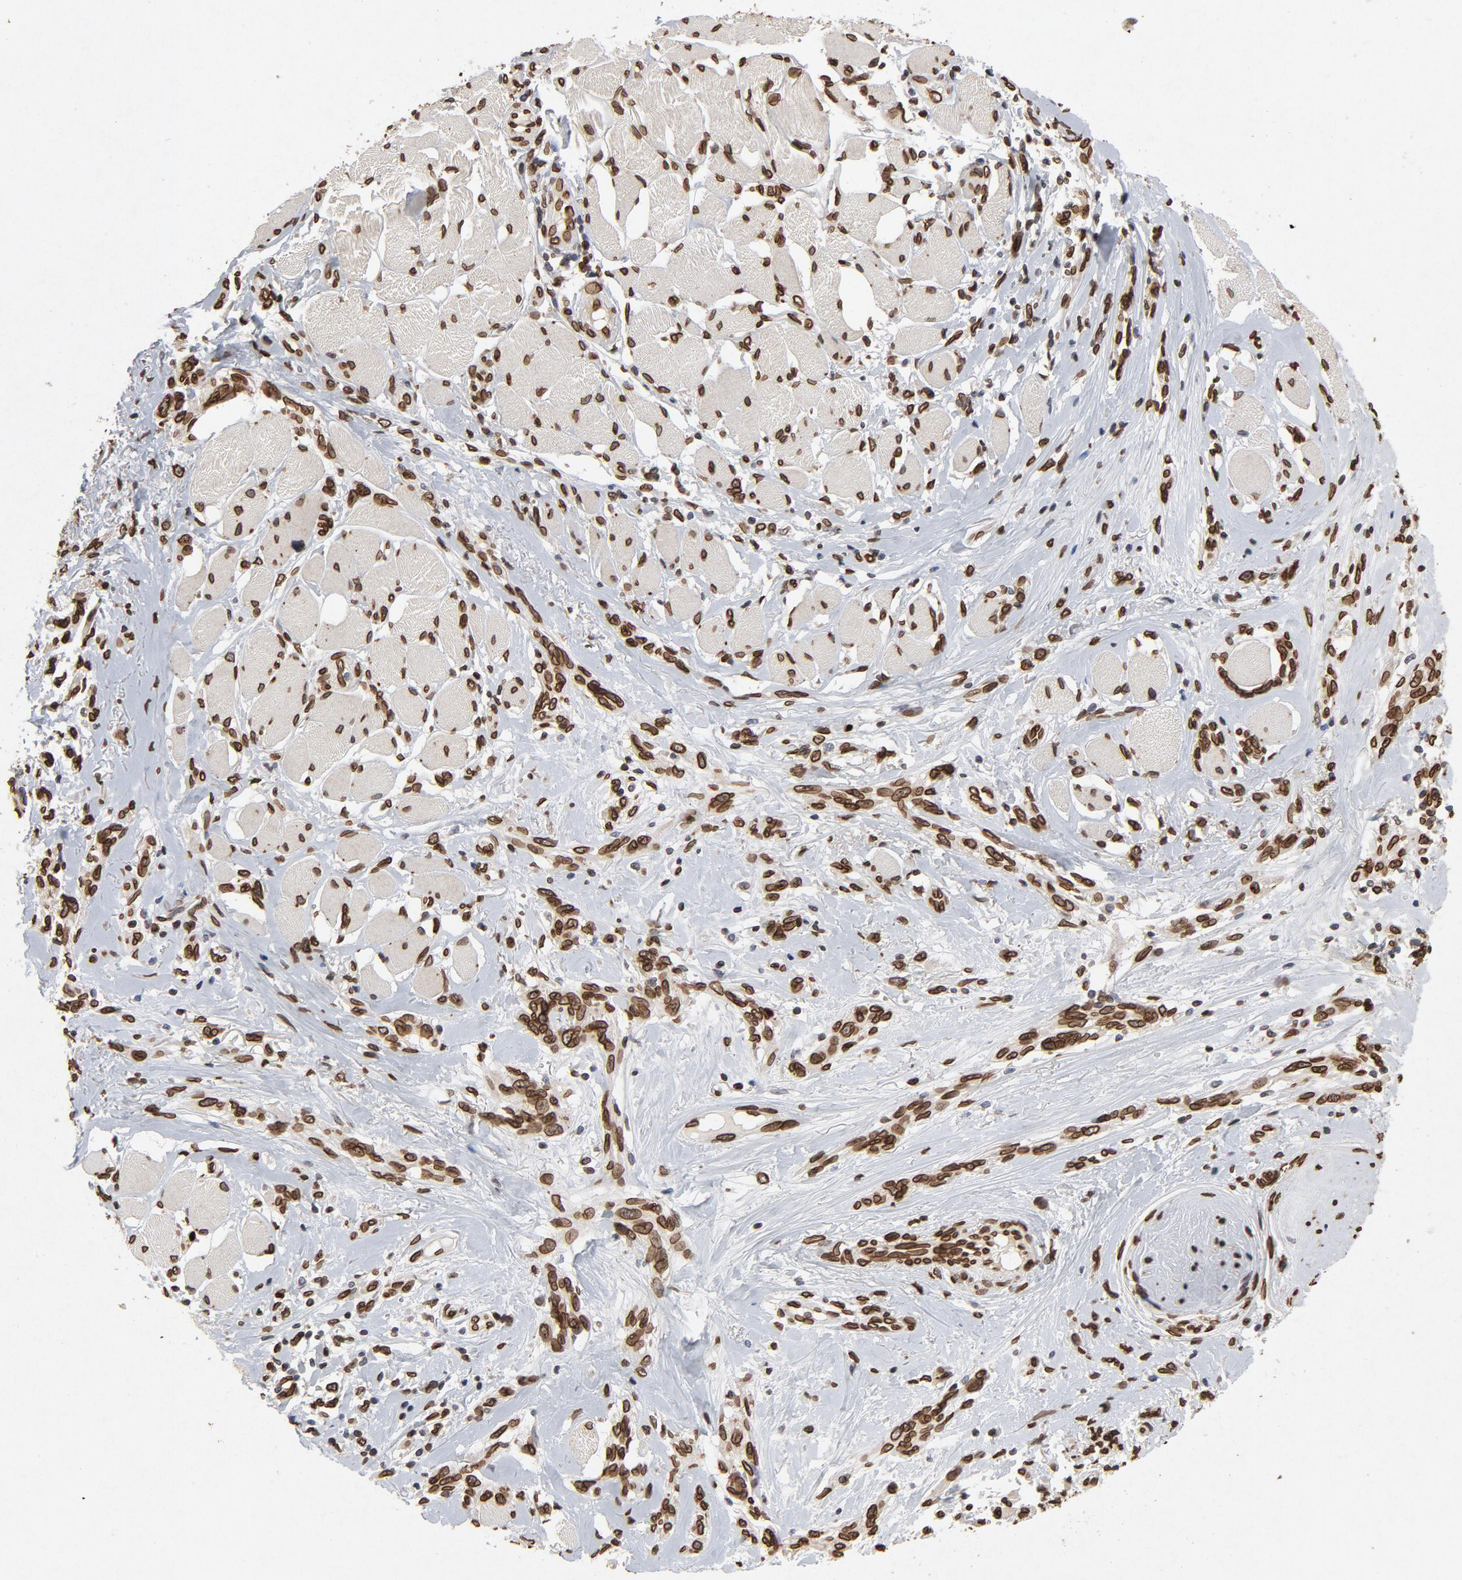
{"staining": {"intensity": "strong", "quantity": ">75%", "location": "cytoplasmic/membranous,nuclear"}, "tissue": "melanoma", "cell_type": "Tumor cells", "image_type": "cancer", "snomed": [{"axis": "morphology", "description": "Malignant melanoma, NOS"}, {"axis": "topography", "description": "Skin"}], "caption": "IHC (DAB) staining of human melanoma shows strong cytoplasmic/membranous and nuclear protein staining in about >75% of tumor cells.", "gene": "LMNA", "patient": {"sex": "male", "age": 91}}